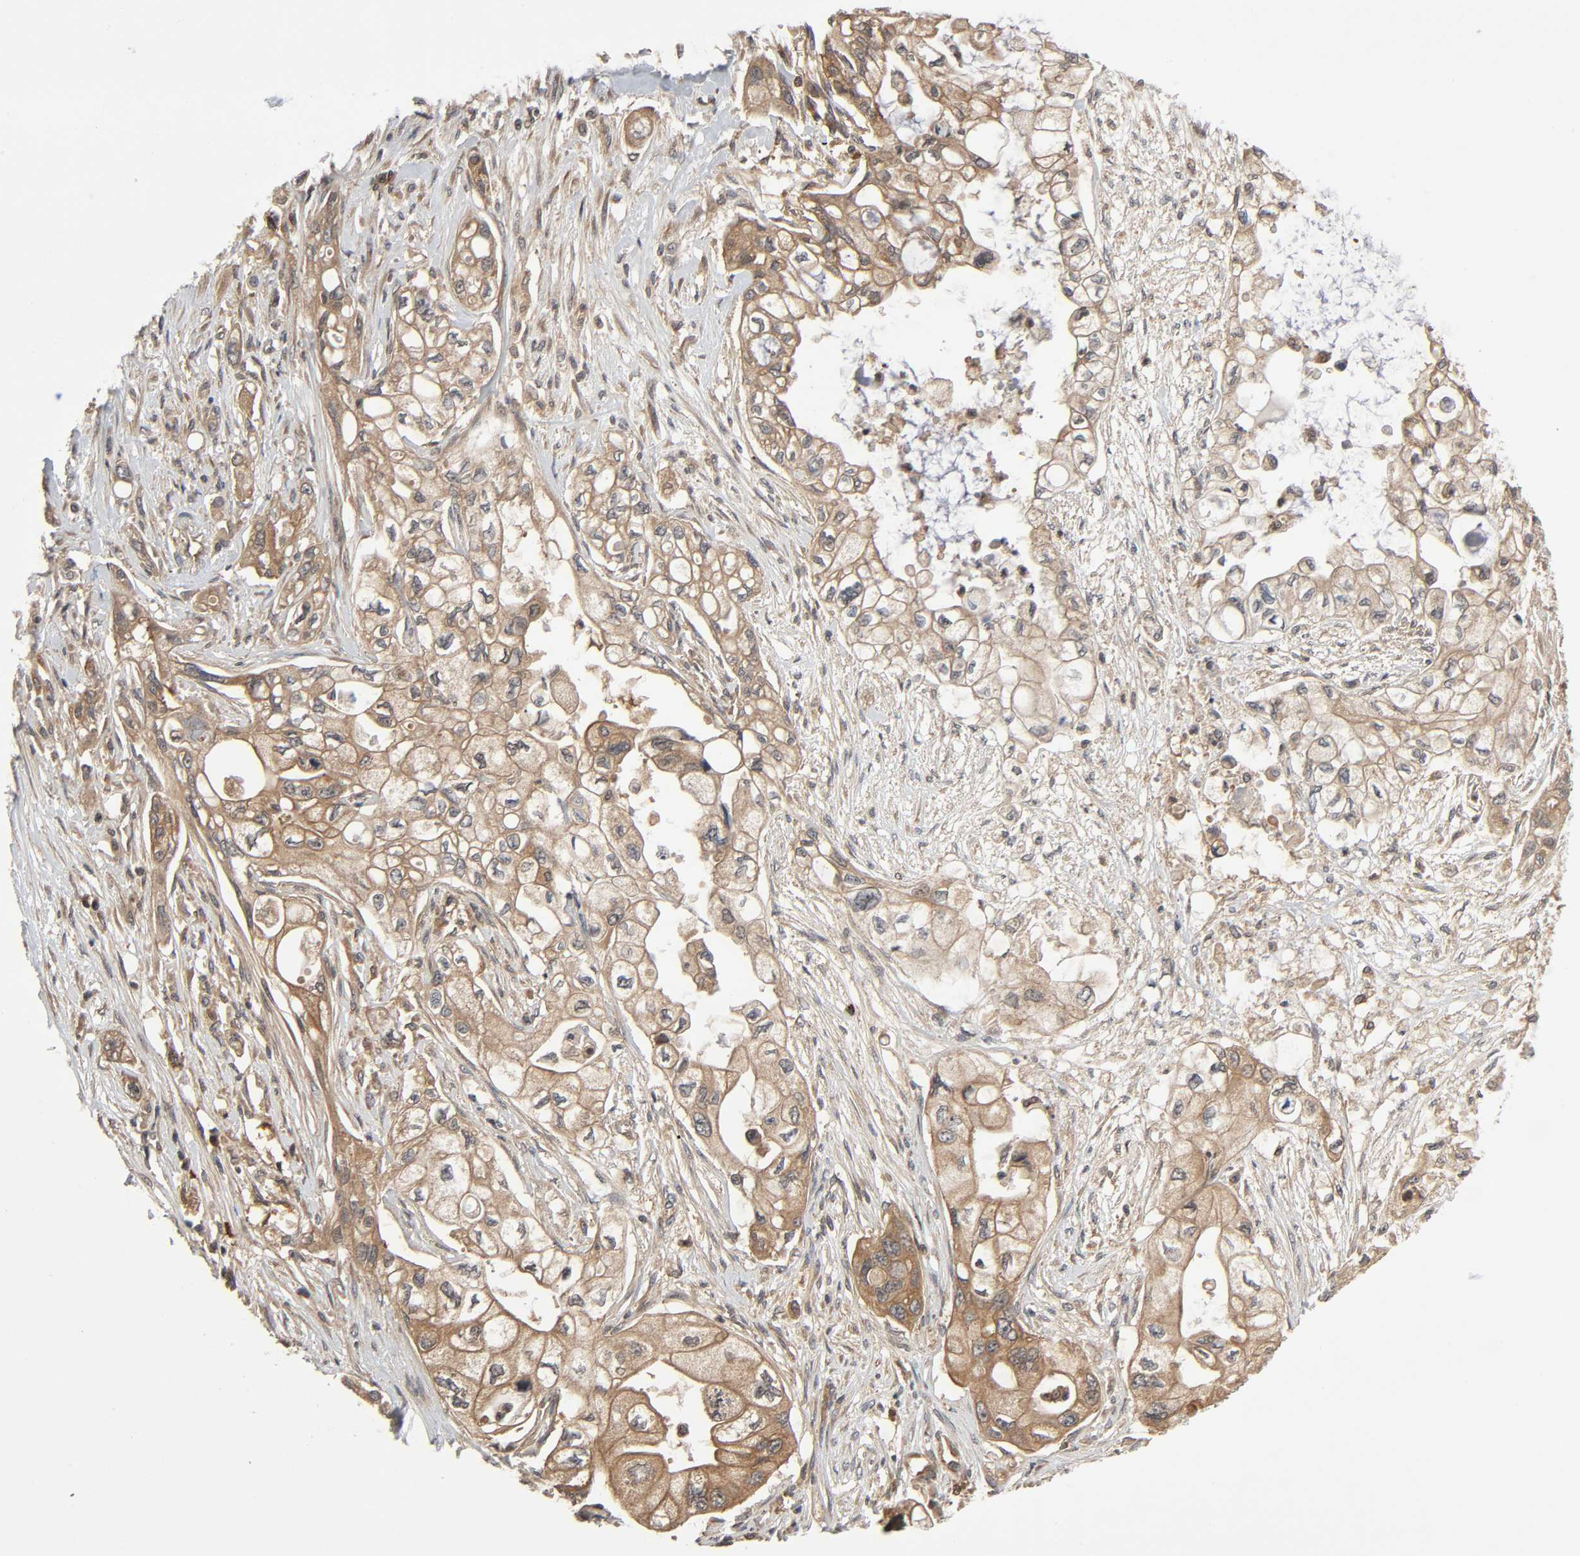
{"staining": {"intensity": "moderate", "quantity": ">75%", "location": "cytoplasmic/membranous"}, "tissue": "pancreatic cancer", "cell_type": "Tumor cells", "image_type": "cancer", "snomed": [{"axis": "morphology", "description": "Normal tissue, NOS"}, {"axis": "topography", "description": "Pancreas"}], "caption": "Approximately >75% of tumor cells in human pancreatic cancer display moderate cytoplasmic/membranous protein staining as visualized by brown immunohistochemical staining.", "gene": "PPP2R1B", "patient": {"sex": "male", "age": 42}}